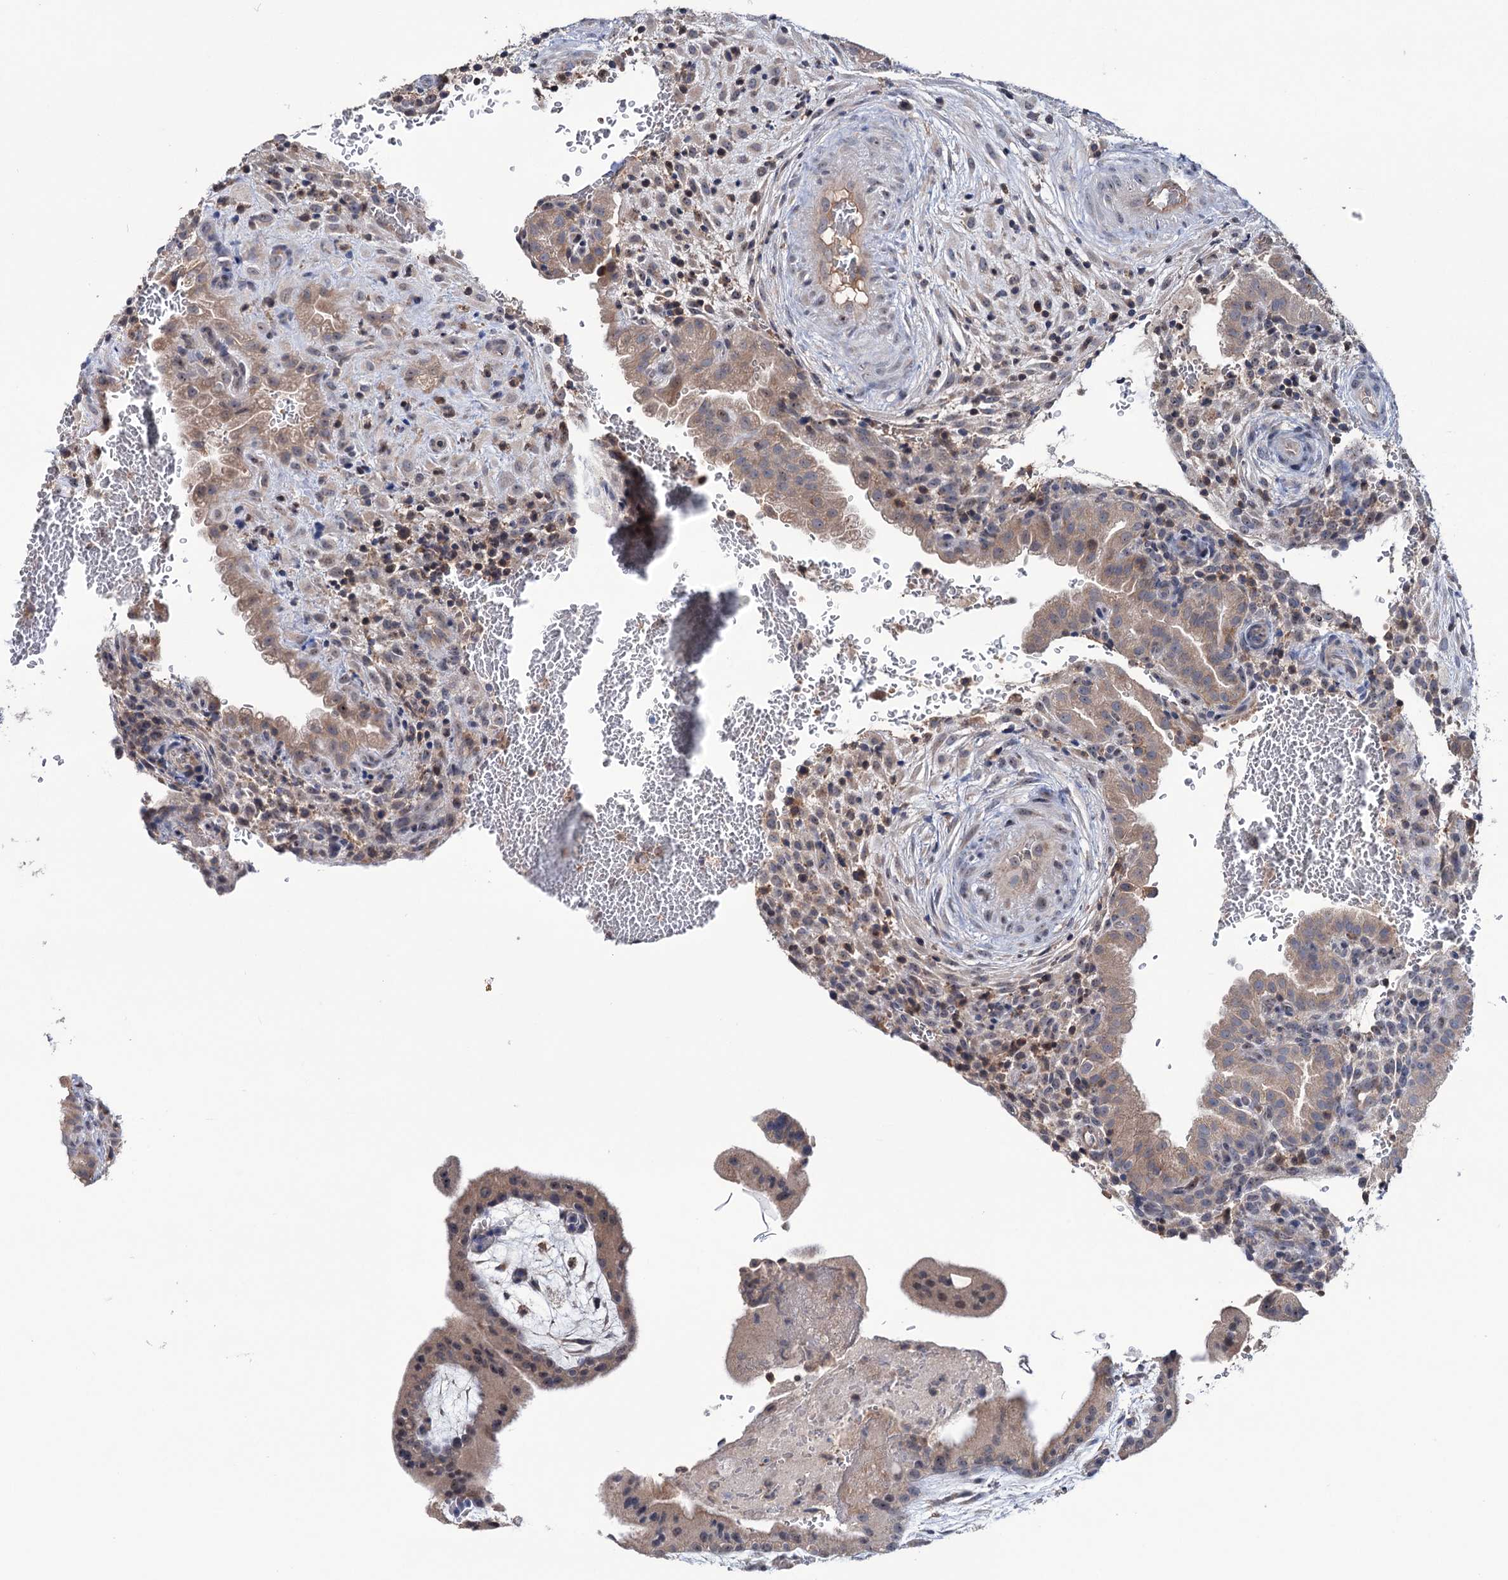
{"staining": {"intensity": "moderate", "quantity": "25%-75%", "location": "cytoplasmic/membranous,nuclear"}, "tissue": "placenta", "cell_type": "Trophoblastic cells", "image_type": "normal", "snomed": [{"axis": "morphology", "description": "Normal tissue, NOS"}, {"axis": "topography", "description": "Placenta"}], "caption": "Trophoblastic cells demonstrate medium levels of moderate cytoplasmic/membranous,nuclear positivity in approximately 25%-75% of cells in unremarkable human placenta.", "gene": "HTR3B", "patient": {"sex": "female", "age": 35}}